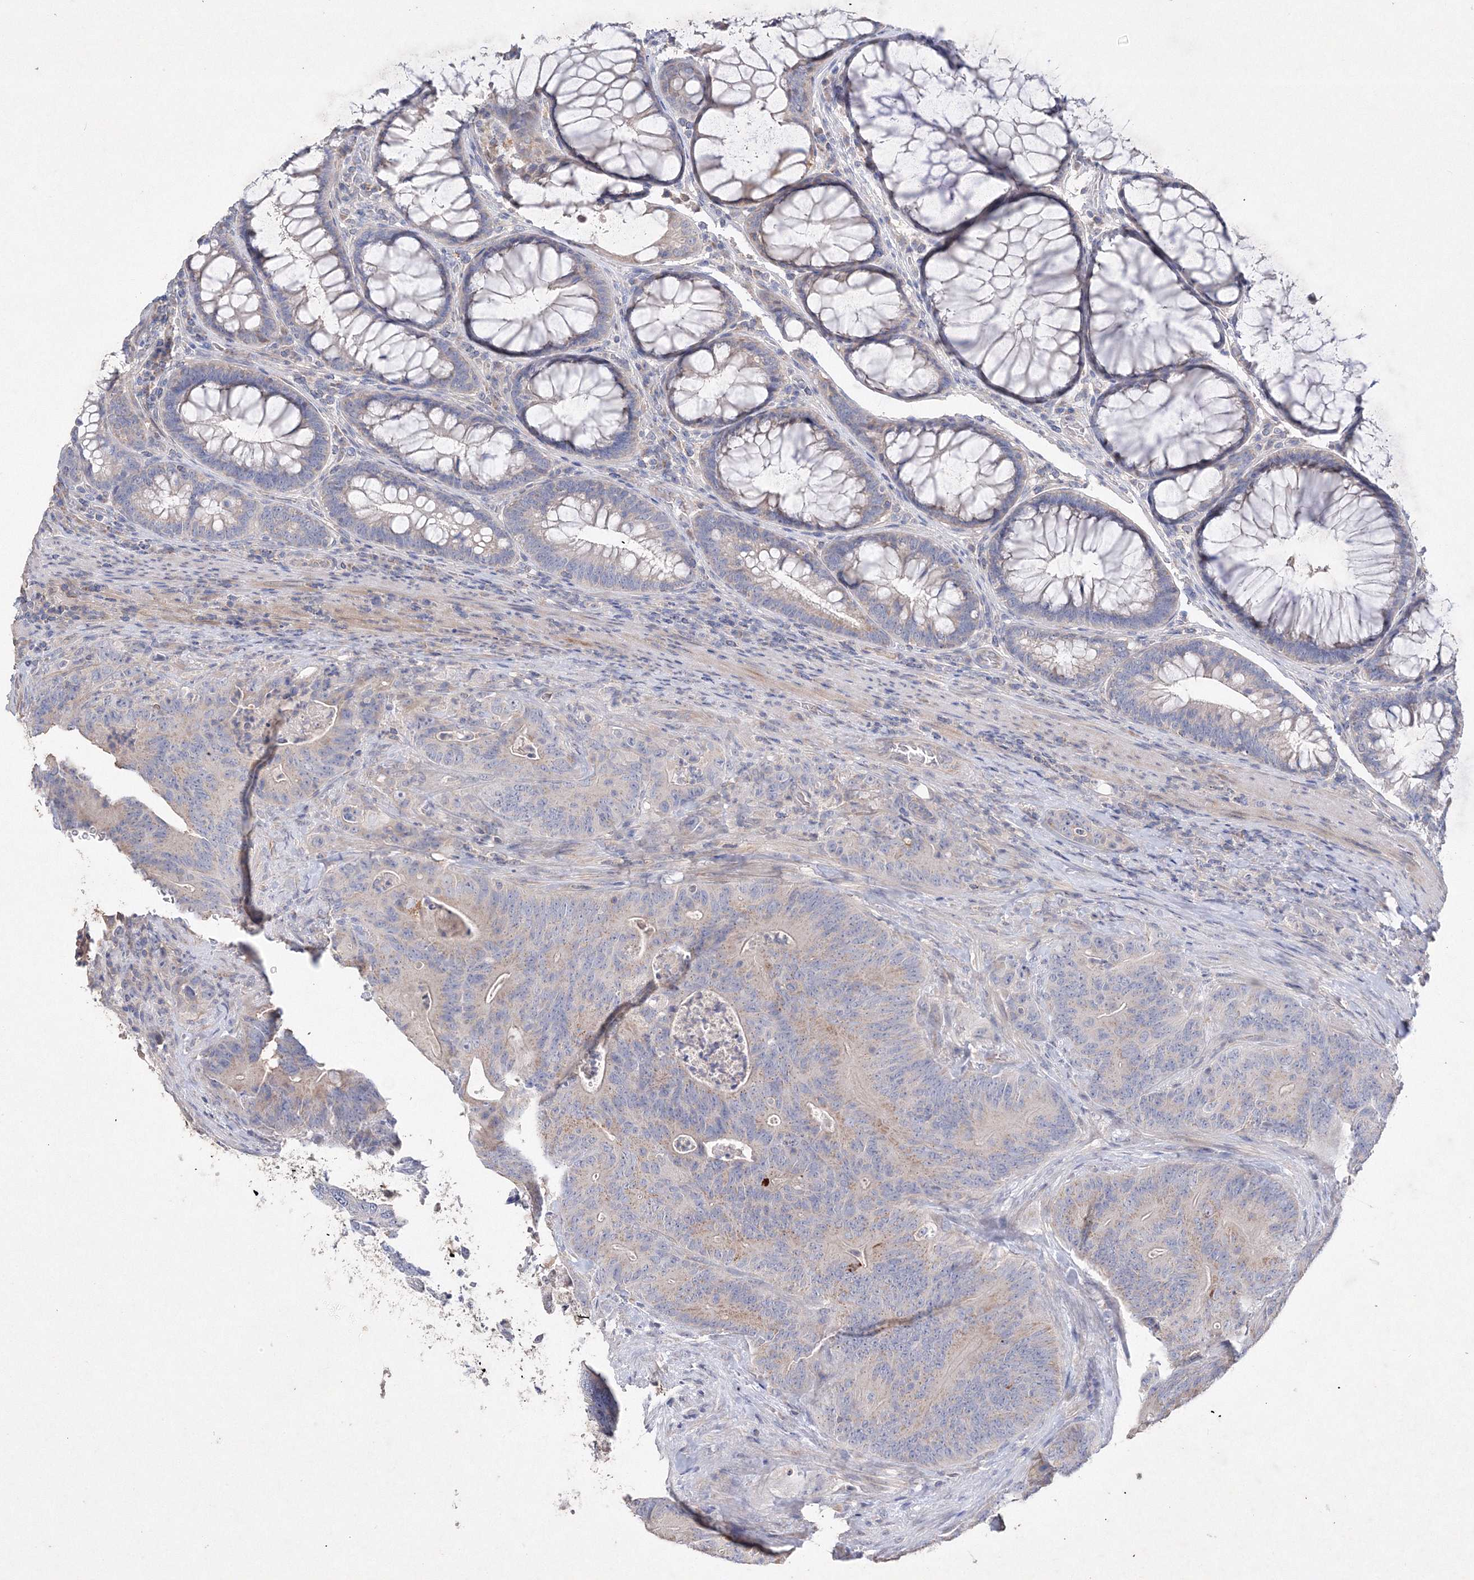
{"staining": {"intensity": "weak", "quantity": "<25%", "location": "cytoplasmic/membranous"}, "tissue": "colorectal cancer", "cell_type": "Tumor cells", "image_type": "cancer", "snomed": [{"axis": "morphology", "description": "Normal tissue, NOS"}, {"axis": "topography", "description": "Colon"}], "caption": "An IHC photomicrograph of colorectal cancer is shown. There is no staining in tumor cells of colorectal cancer.", "gene": "GLS", "patient": {"sex": "female", "age": 82}}